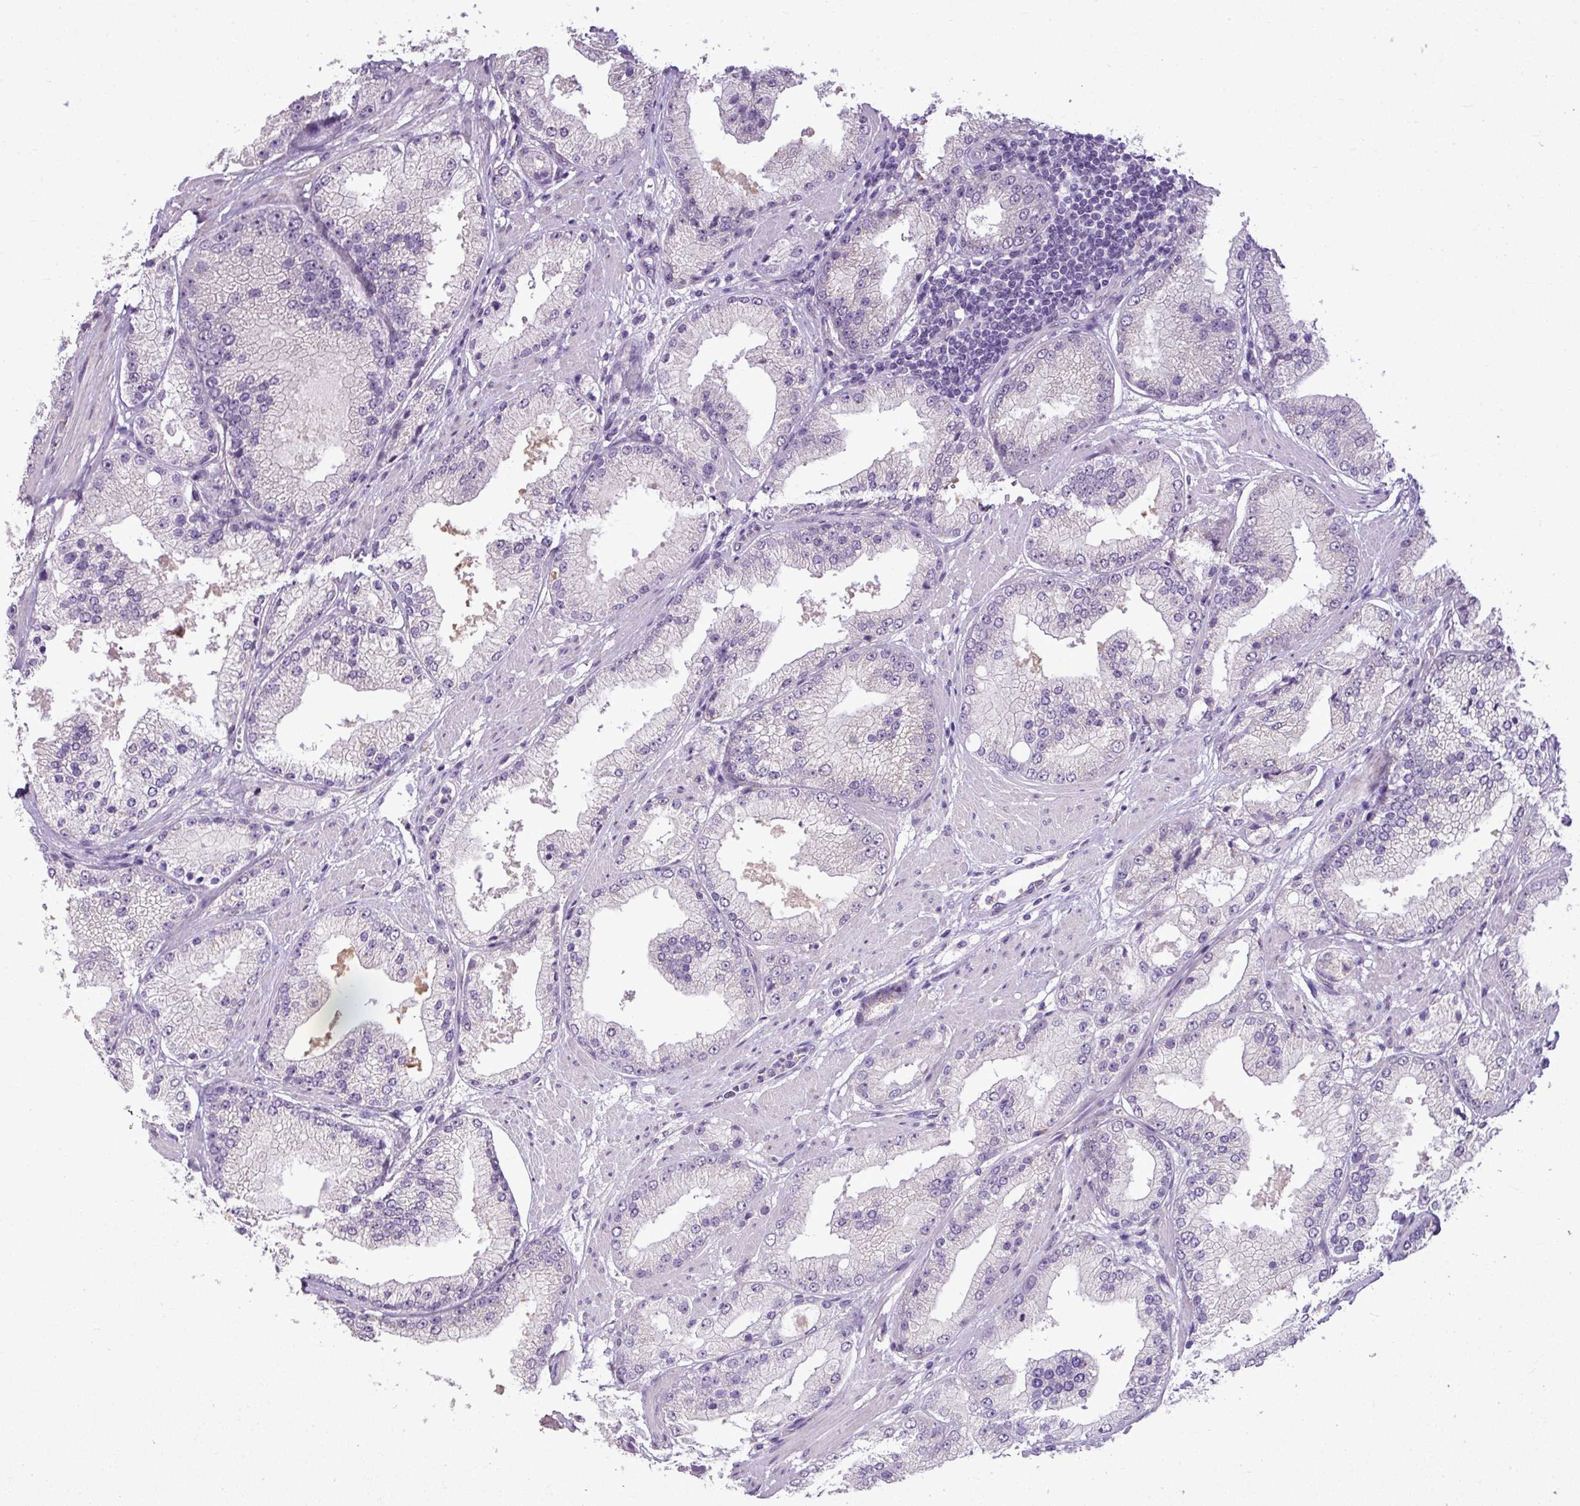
{"staining": {"intensity": "negative", "quantity": "none", "location": "none"}, "tissue": "prostate cancer", "cell_type": "Tumor cells", "image_type": "cancer", "snomed": [{"axis": "morphology", "description": "Adenocarcinoma, Low grade"}, {"axis": "topography", "description": "Prostate"}], "caption": "The photomicrograph displays no staining of tumor cells in adenocarcinoma (low-grade) (prostate). (Brightfield microscopy of DAB (3,3'-diaminobenzidine) immunohistochemistry at high magnification).", "gene": "ALDH2", "patient": {"sex": "male", "age": 67}}